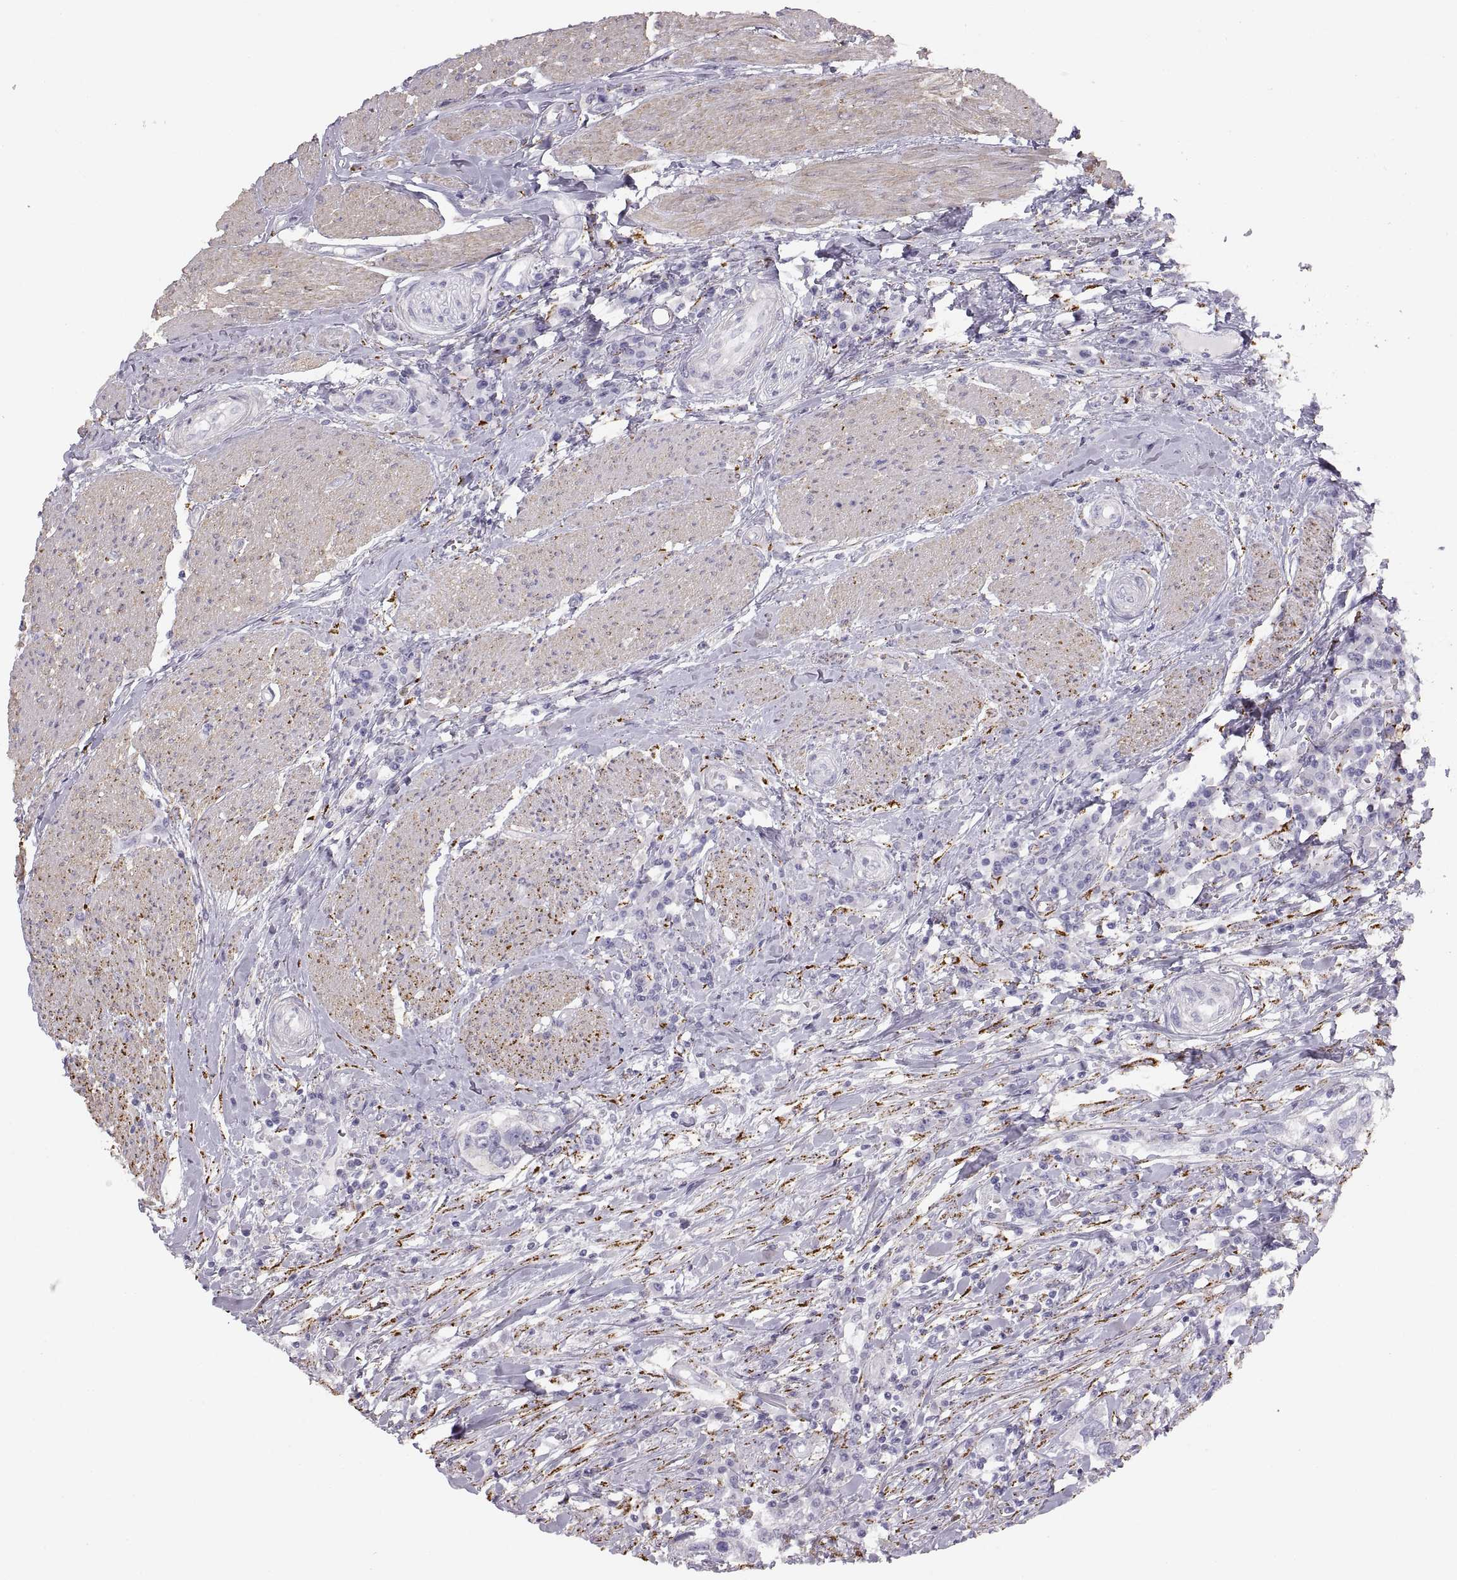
{"staining": {"intensity": "negative", "quantity": "none", "location": "none"}, "tissue": "urothelial cancer", "cell_type": "Tumor cells", "image_type": "cancer", "snomed": [{"axis": "morphology", "description": "Urothelial carcinoma, NOS"}, {"axis": "morphology", "description": "Urothelial carcinoma, High grade"}, {"axis": "topography", "description": "Urinary bladder"}], "caption": "Urothelial cancer was stained to show a protein in brown. There is no significant expression in tumor cells. (DAB (3,3'-diaminobenzidine) immunohistochemistry with hematoxylin counter stain).", "gene": "COL9A3", "patient": {"sex": "male", "age": 63}}